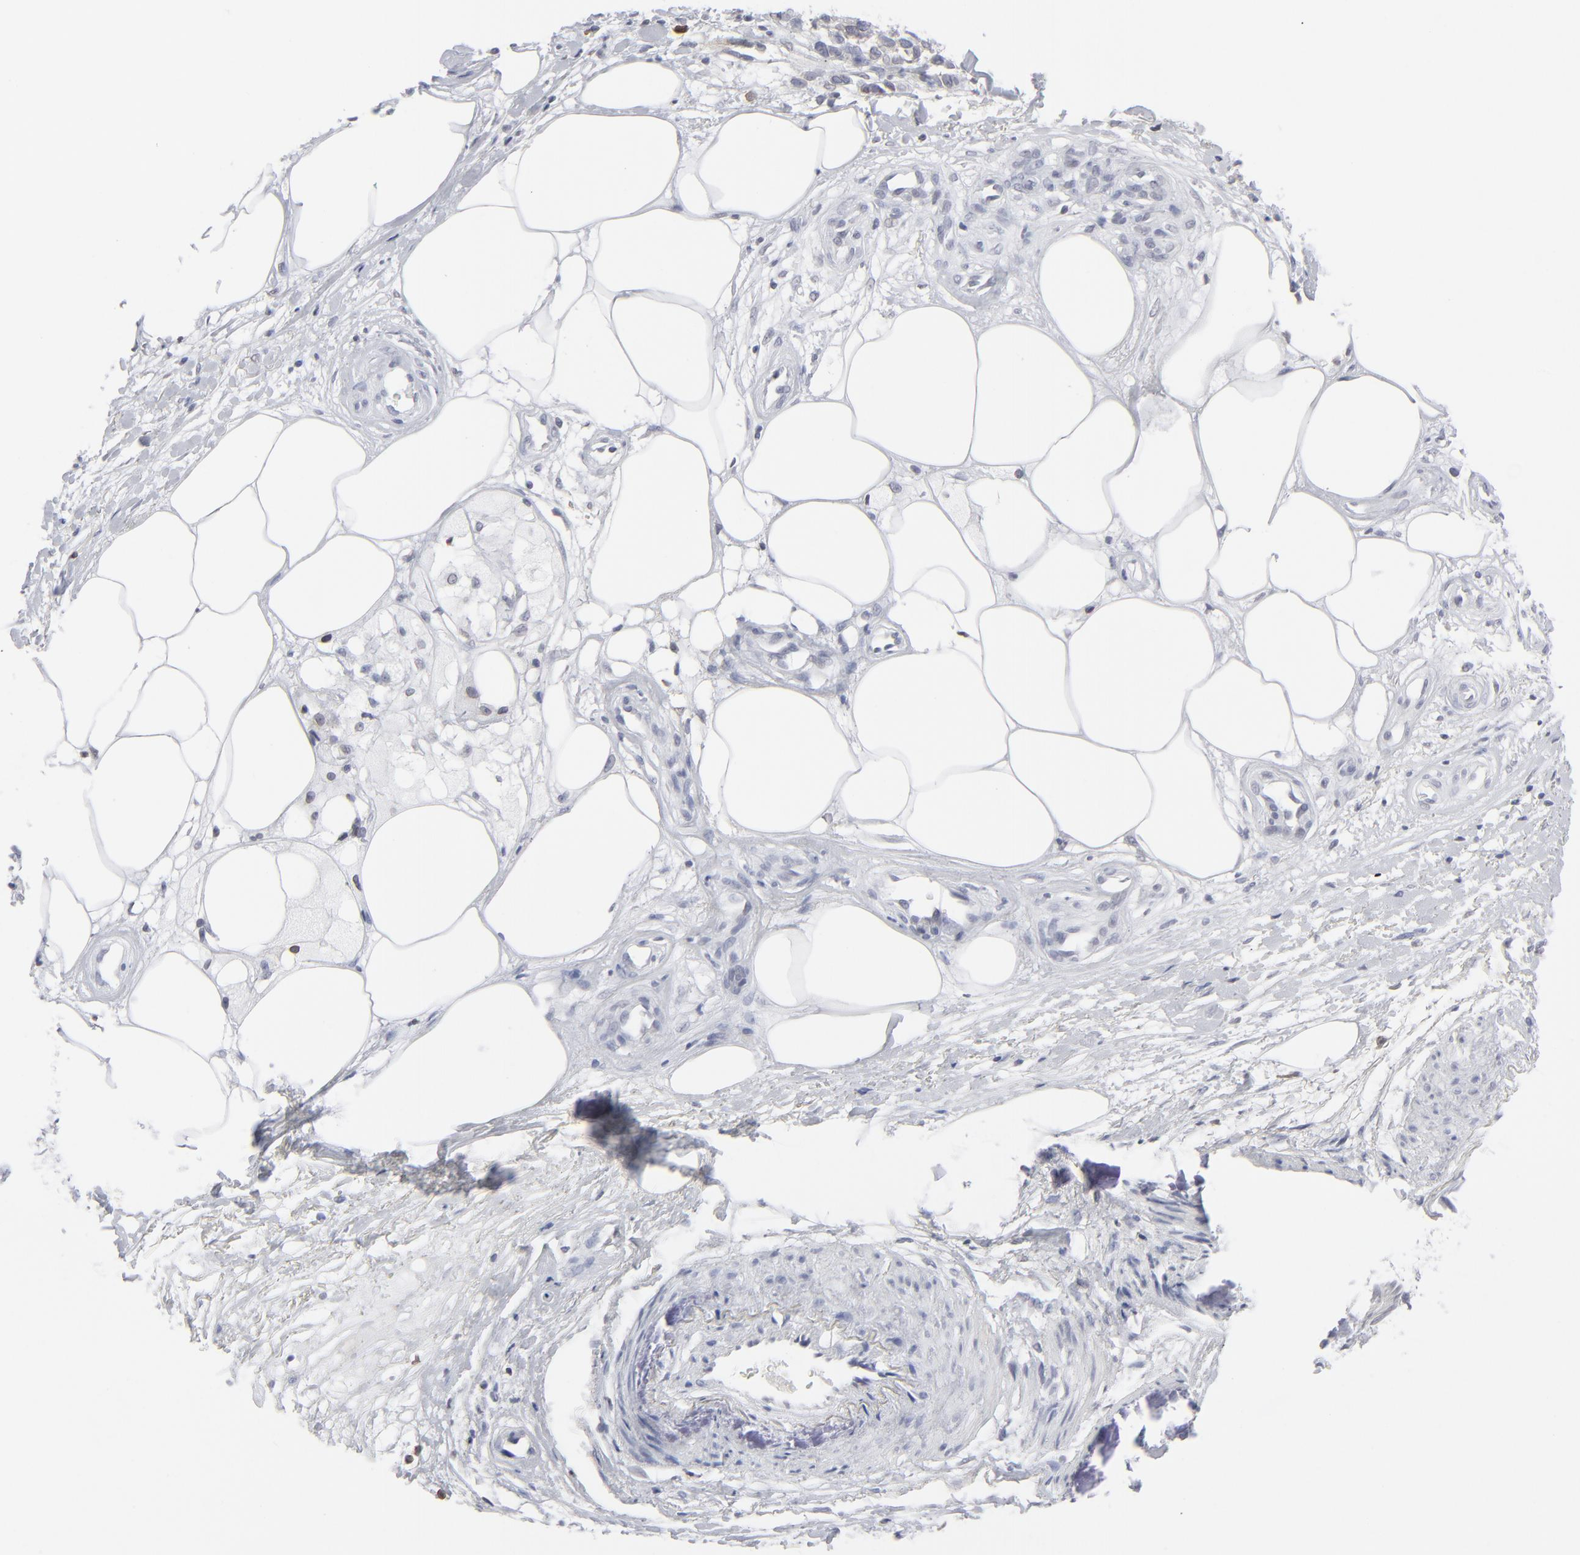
{"staining": {"intensity": "negative", "quantity": "none", "location": "none"}, "tissue": "melanoma", "cell_type": "Tumor cells", "image_type": "cancer", "snomed": [{"axis": "morphology", "description": "Malignant melanoma, NOS"}, {"axis": "topography", "description": "Skin"}], "caption": "This is an immunohistochemistry (IHC) image of melanoma. There is no positivity in tumor cells.", "gene": "NUP88", "patient": {"sex": "female", "age": 85}}